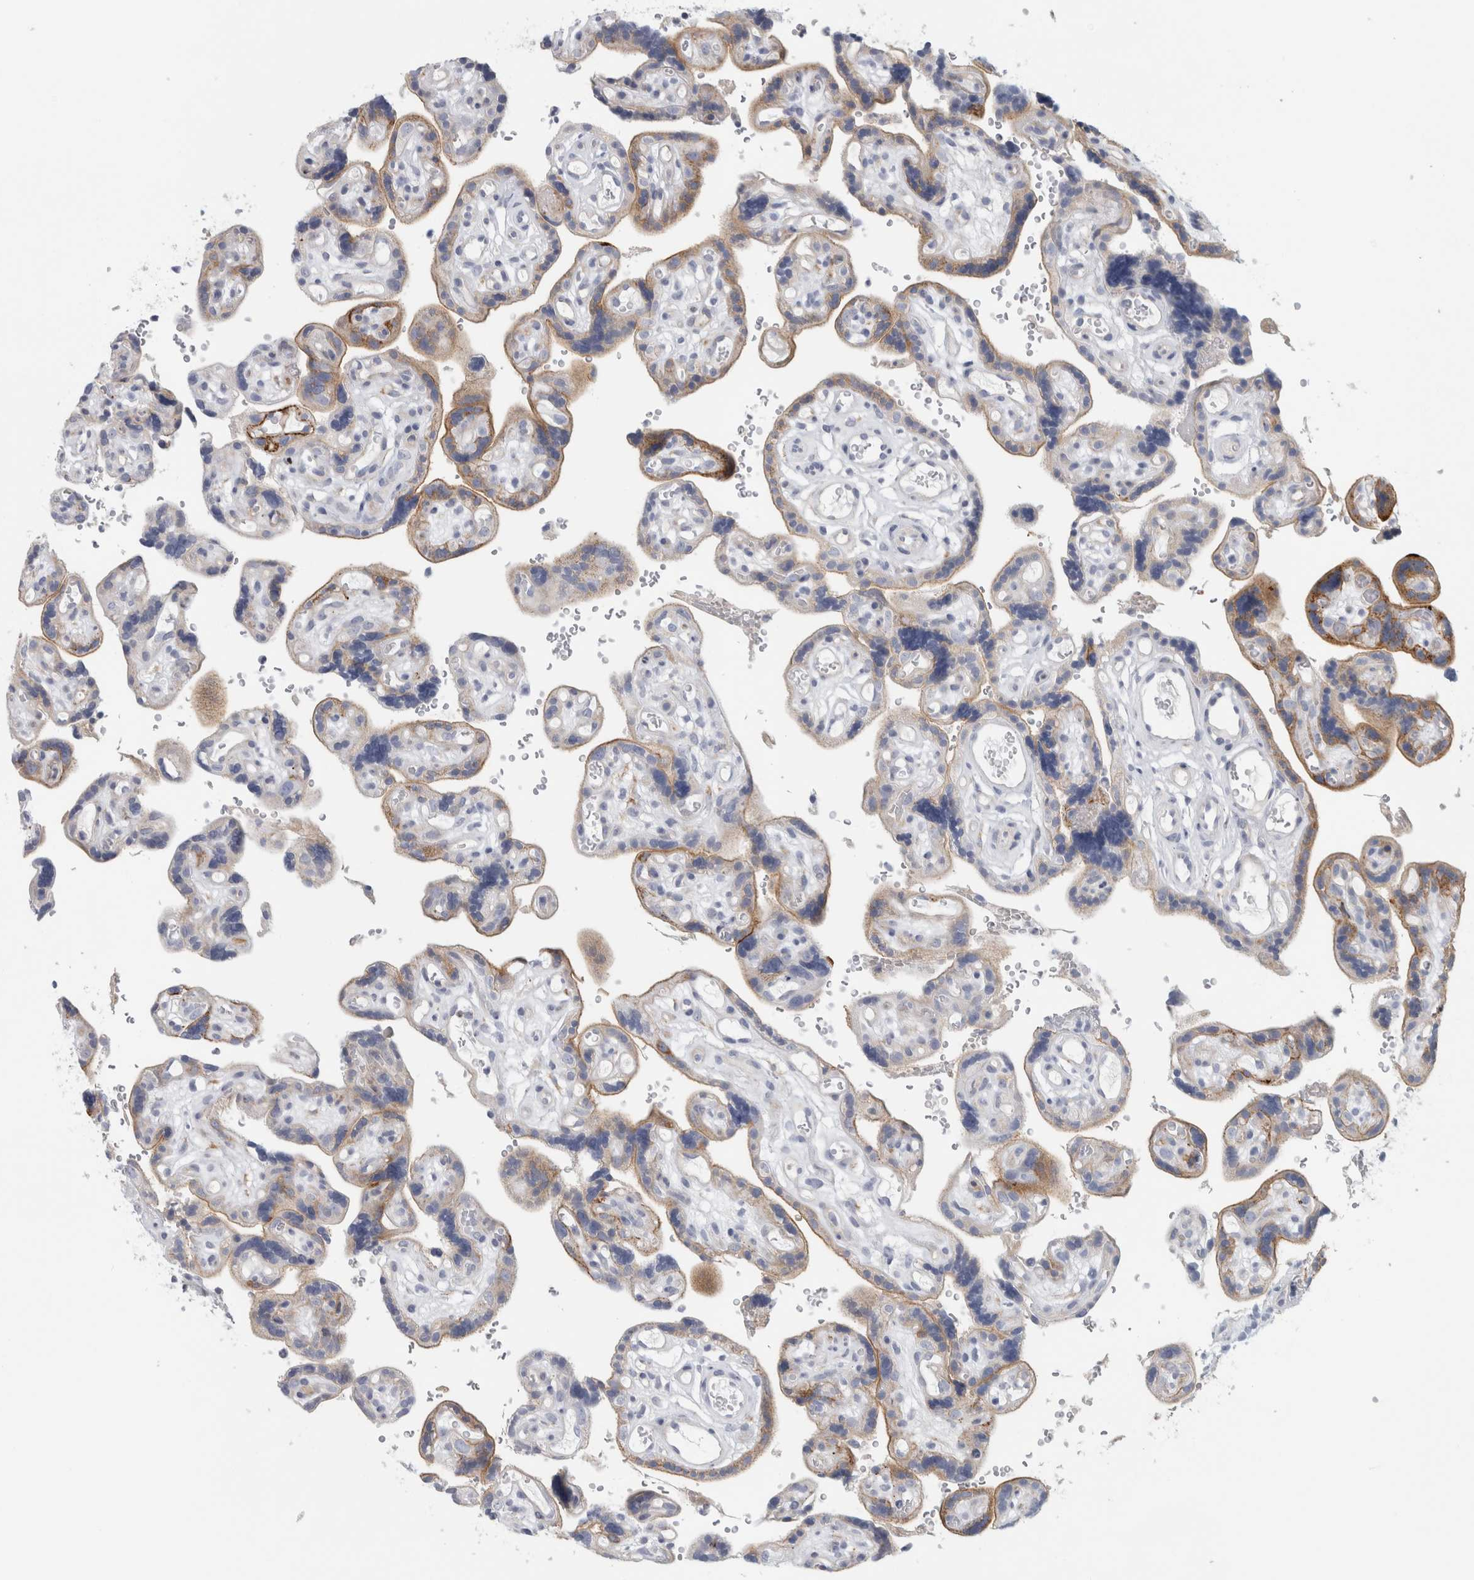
{"staining": {"intensity": "moderate", "quantity": "25%-75%", "location": "cytoplasmic/membranous"}, "tissue": "placenta", "cell_type": "Decidual cells", "image_type": "normal", "snomed": [{"axis": "morphology", "description": "Normal tissue, NOS"}, {"axis": "topography", "description": "Placenta"}], "caption": "This image shows immunohistochemistry staining of benign placenta, with medium moderate cytoplasmic/membranous staining in approximately 25%-75% of decidual cells.", "gene": "B3GNT3", "patient": {"sex": "female", "age": 30}}